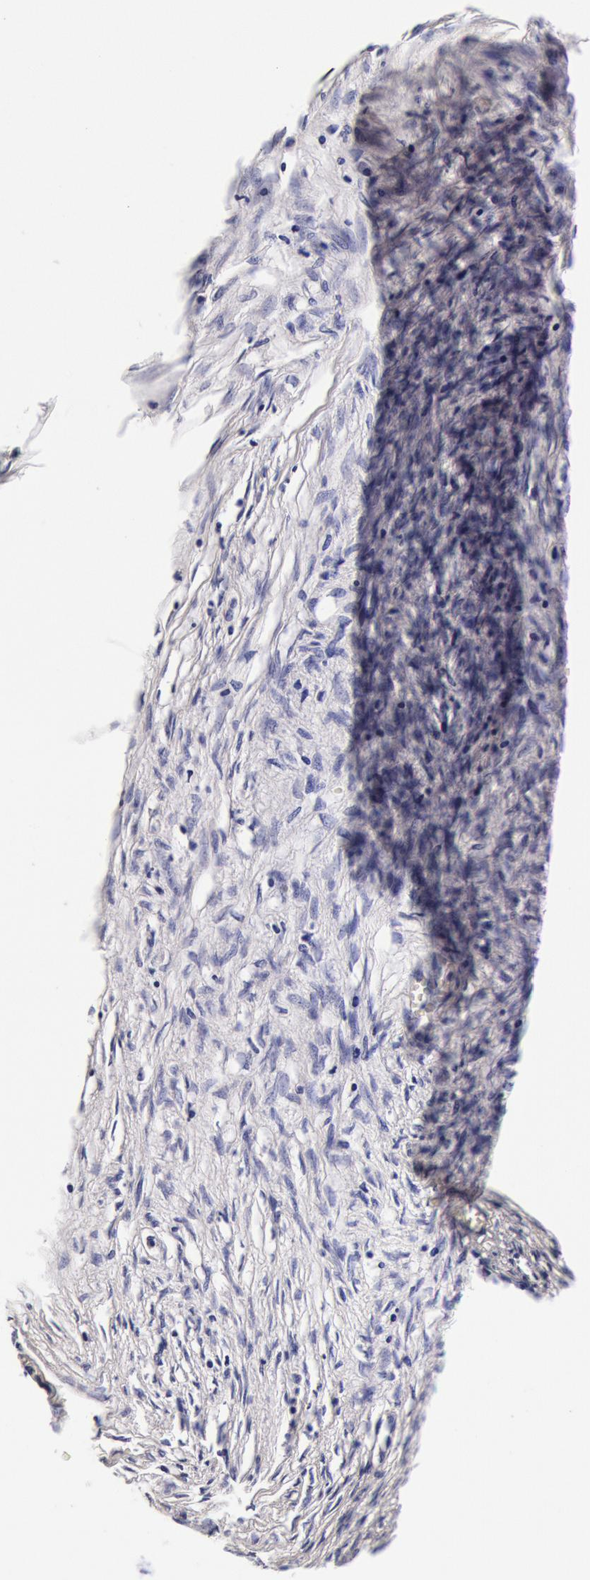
{"staining": {"intensity": "negative", "quantity": "none", "location": "none"}, "tissue": "adipose tissue", "cell_type": "Adipocytes", "image_type": "normal", "snomed": [{"axis": "morphology", "description": "Normal tissue, NOS"}, {"axis": "morphology", "description": "Sarcoma, NOS"}, {"axis": "topography", "description": "Skin"}, {"axis": "topography", "description": "Soft tissue"}], "caption": "Immunohistochemistry (IHC) of normal adipose tissue reveals no expression in adipocytes. (Brightfield microscopy of DAB immunohistochemistry at high magnification).", "gene": "CCDC22", "patient": {"sex": "female", "age": 51}}